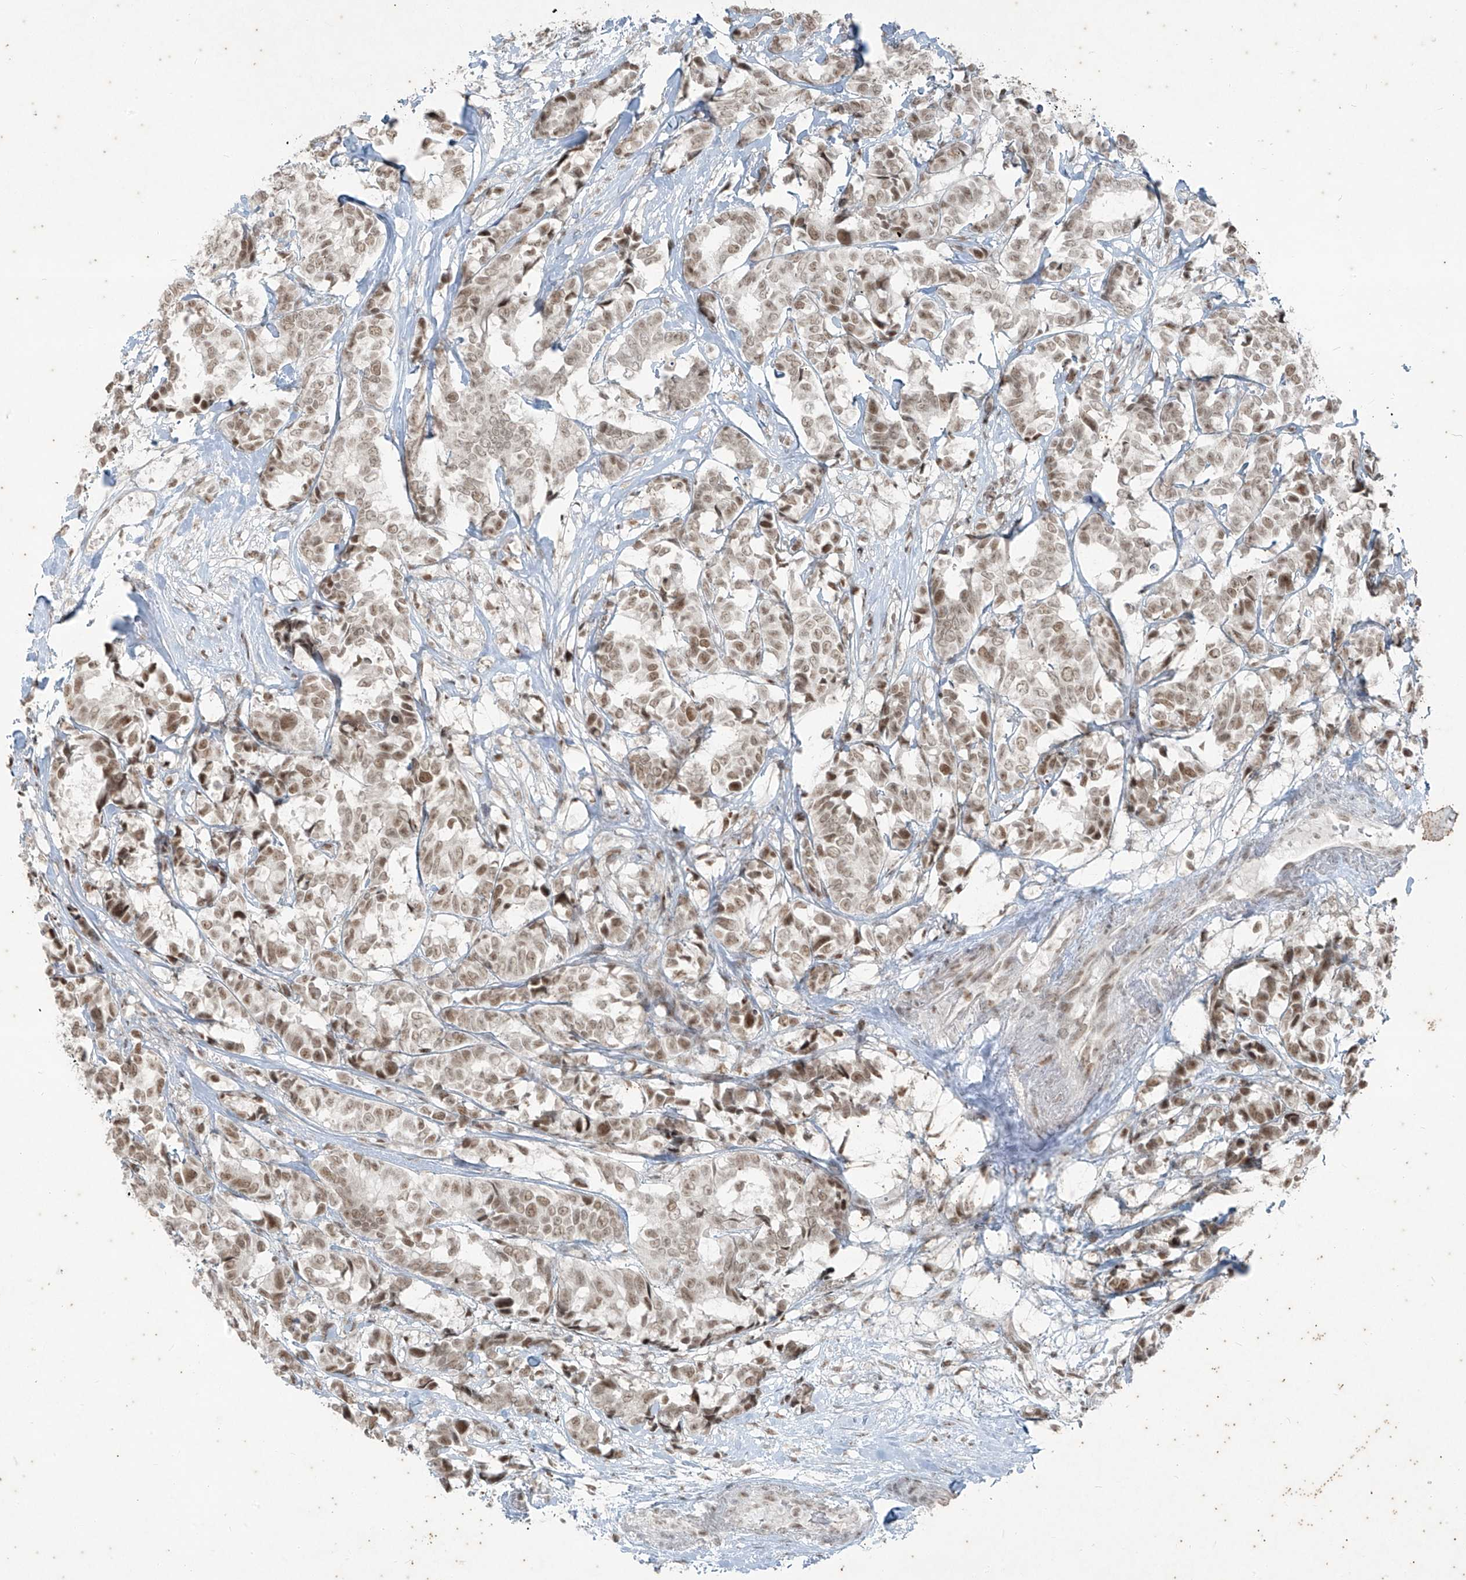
{"staining": {"intensity": "weak", "quantity": ">75%", "location": "nuclear"}, "tissue": "breast cancer", "cell_type": "Tumor cells", "image_type": "cancer", "snomed": [{"axis": "morphology", "description": "Duct carcinoma"}, {"axis": "topography", "description": "Breast"}], "caption": "Breast cancer stained with a brown dye reveals weak nuclear positive positivity in about >75% of tumor cells.", "gene": "ZNF354B", "patient": {"sex": "female", "age": 87}}